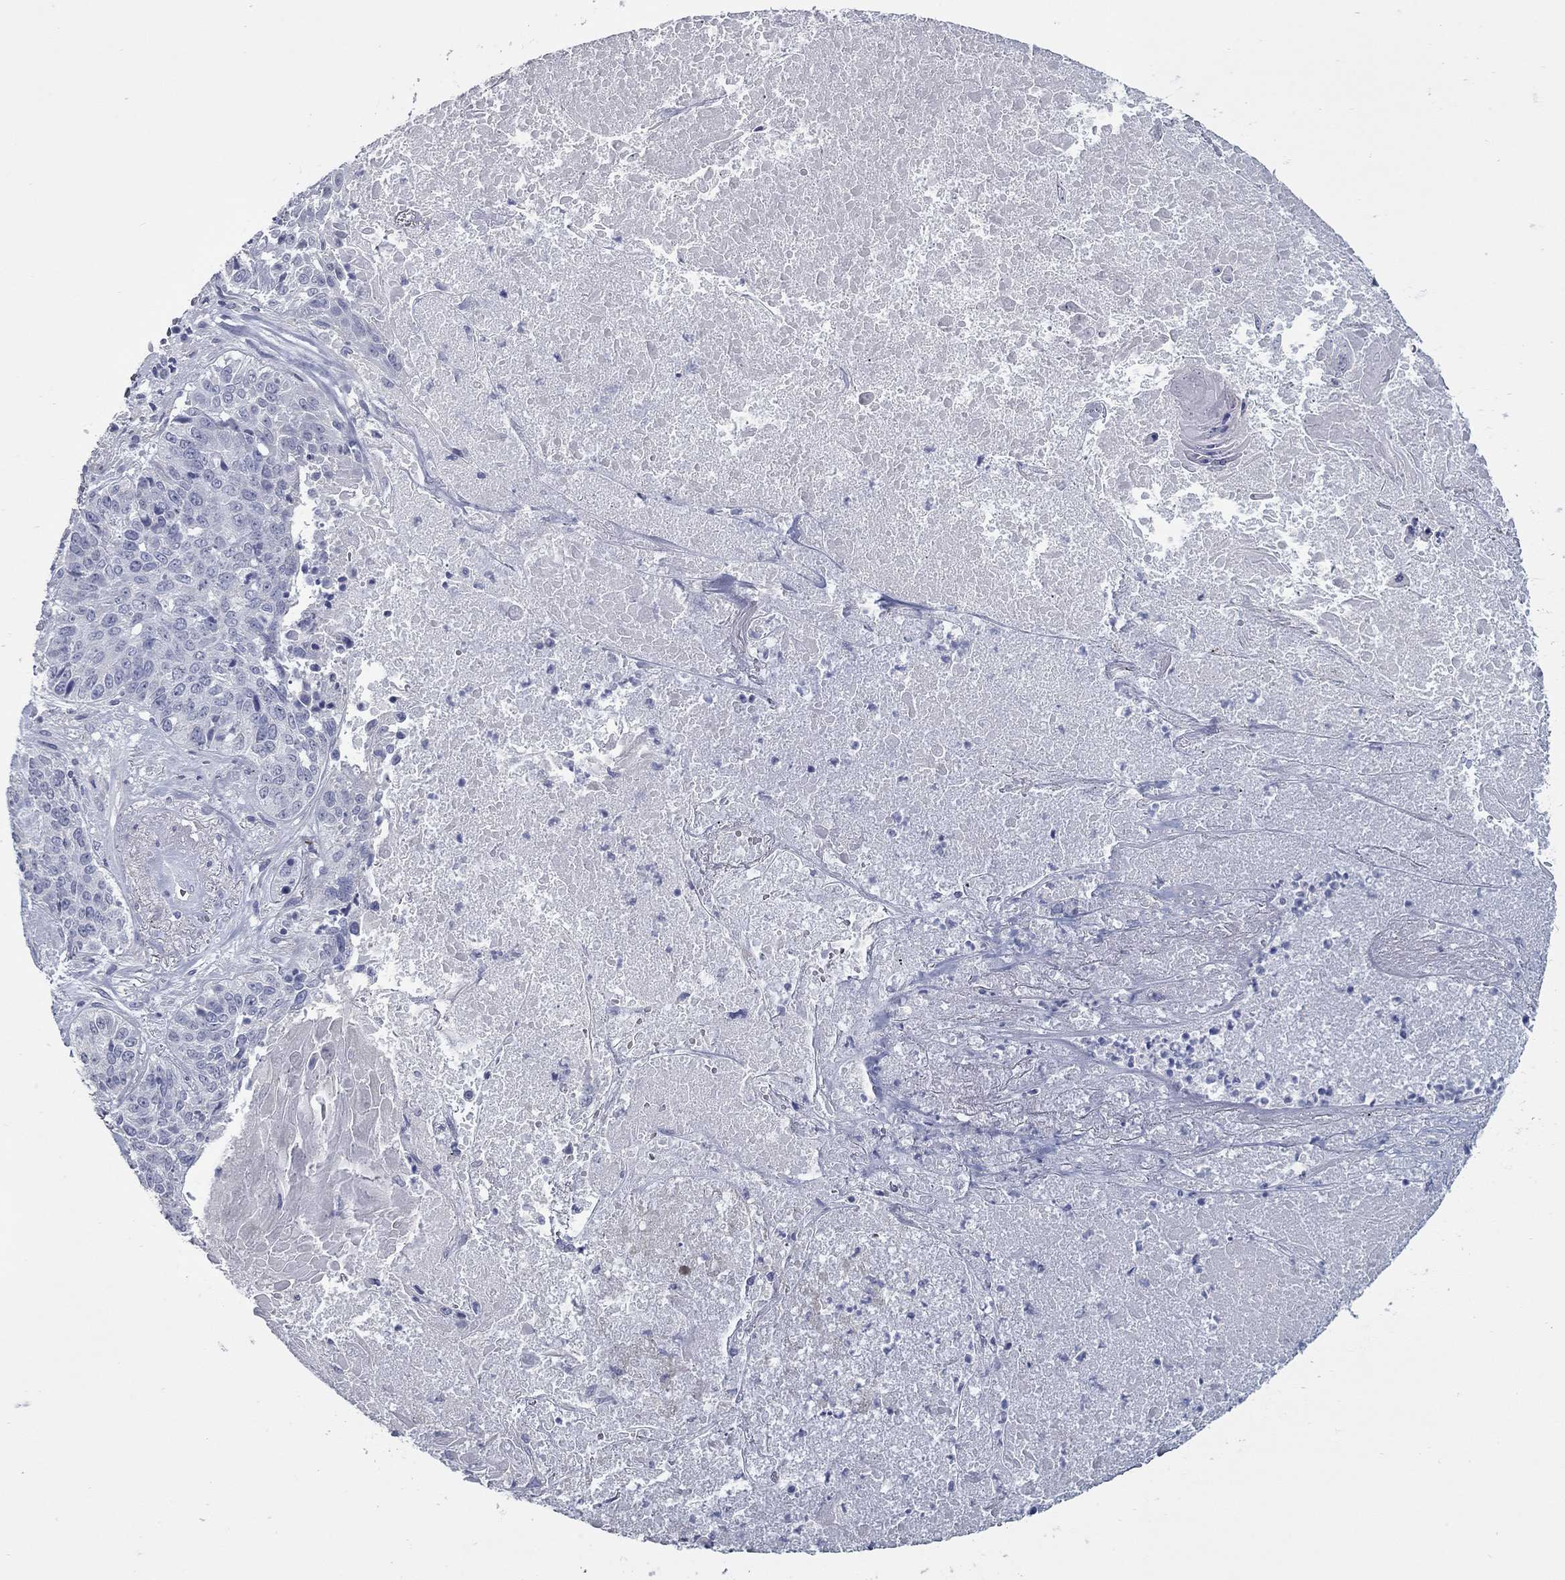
{"staining": {"intensity": "negative", "quantity": "none", "location": "none"}, "tissue": "lung cancer", "cell_type": "Tumor cells", "image_type": "cancer", "snomed": [{"axis": "morphology", "description": "Squamous cell carcinoma, NOS"}, {"axis": "topography", "description": "Lung"}], "caption": "There is no significant positivity in tumor cells of lung squamous cell carcinoma.", "gene": "KIRREL2", "patient": {"sex": "male", "age": 64}}